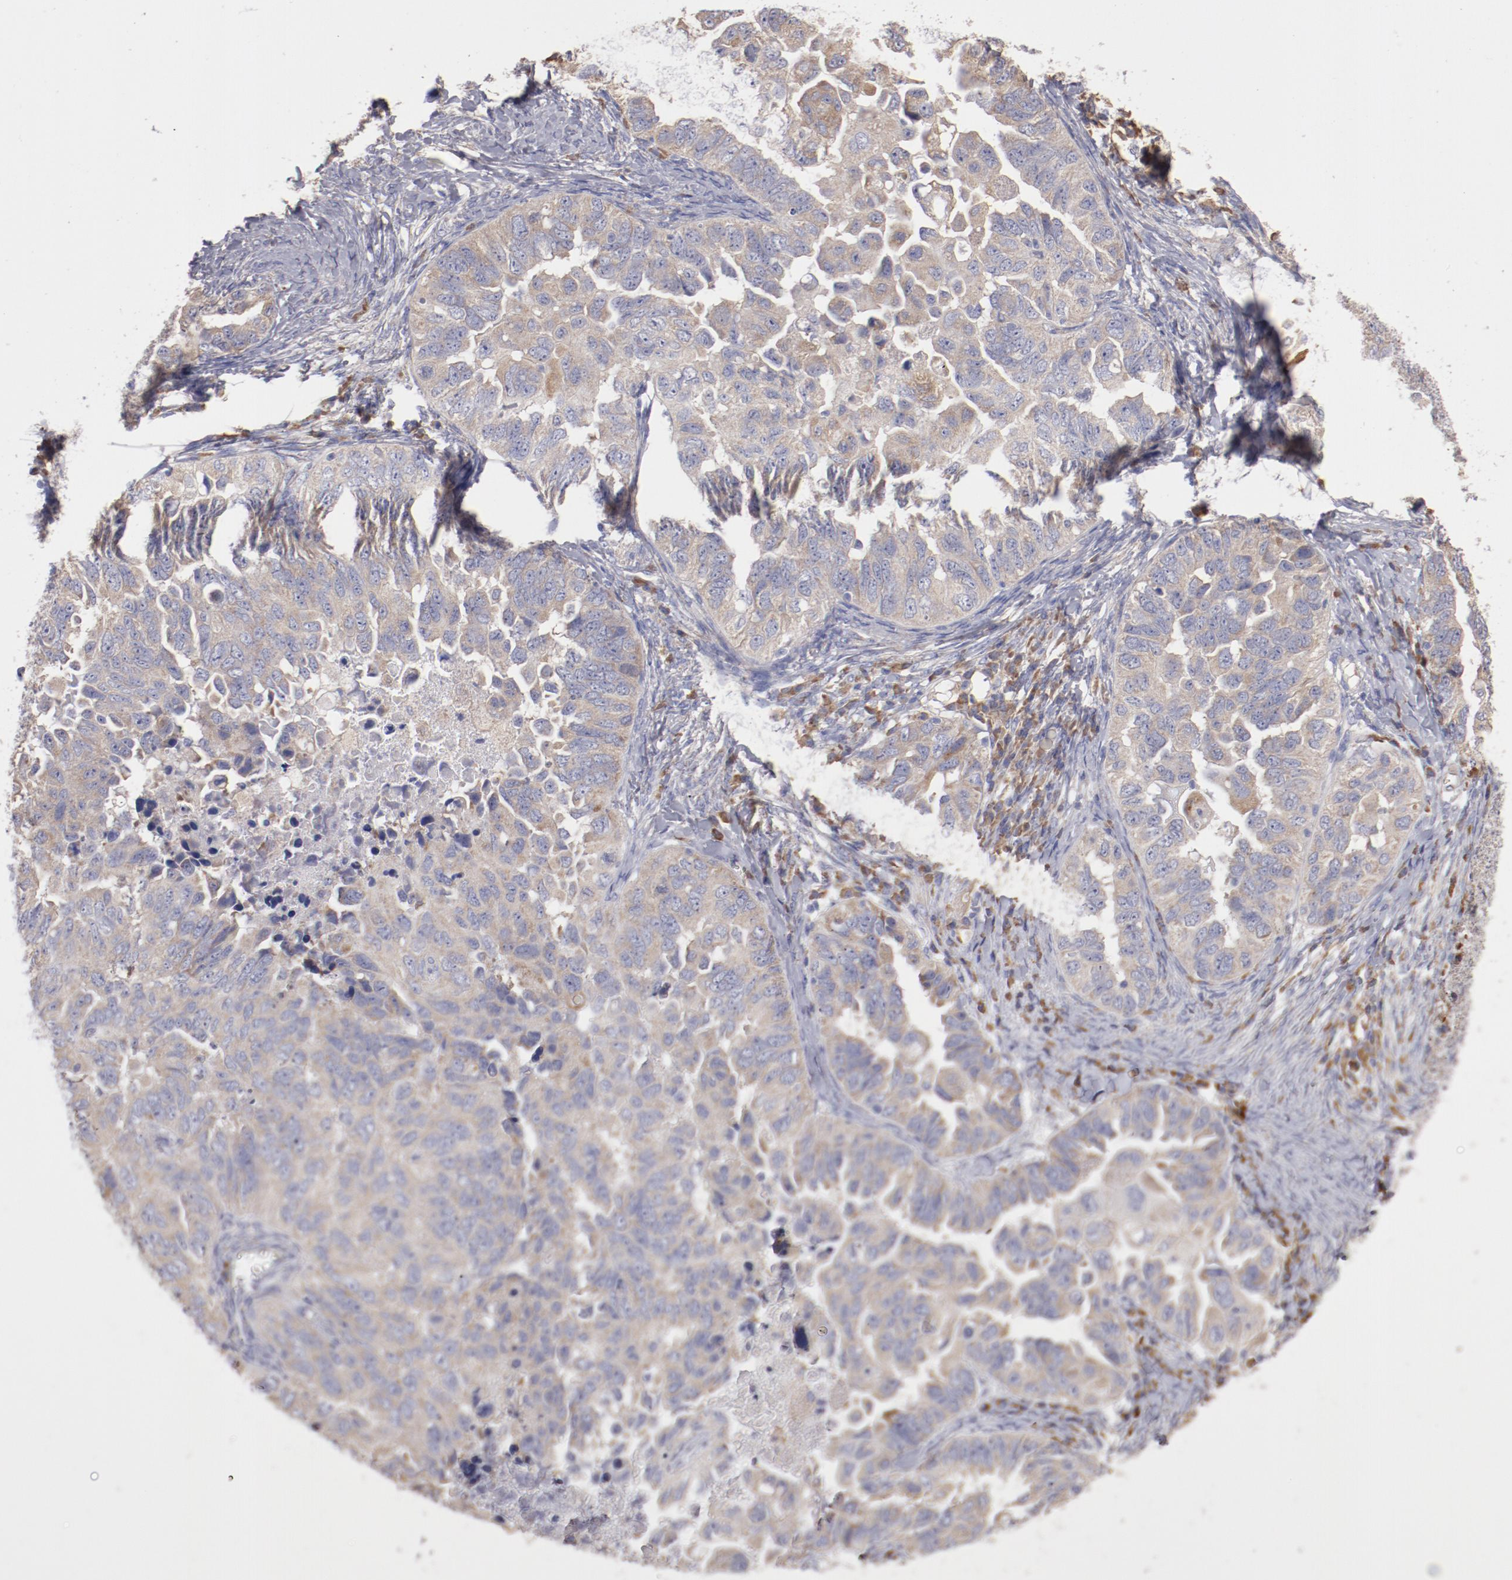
{"staining": {"intensity": "moderate", "quantity": ">75%", "location": "cytoplasmic/membranous"}, "tissue": "ovarian cancer", "cell_type": "Tumor cells", "image_type": "cancer", "snomed": [{"axis": "morphology", "description": "Cystadenocarcinoma, serous, NOS"}, {"axis": "topography", "description": "Ovary"}], "caption": "Immunohistochemistry staining of serous cystadenocarcinoma (ovarian), which reveals medium levels of moderate cytoplasmic/membranous staining in about >75% of tumor cells indicating moderate cytoplasmic/membranous protein positivity. The staining was performed using DAB (brown) for protein detection and nuclei were counterstained in hematoxylin (blue).", "gene": "ENTPD5", "patient": {"sex": "female", "age": 82}}